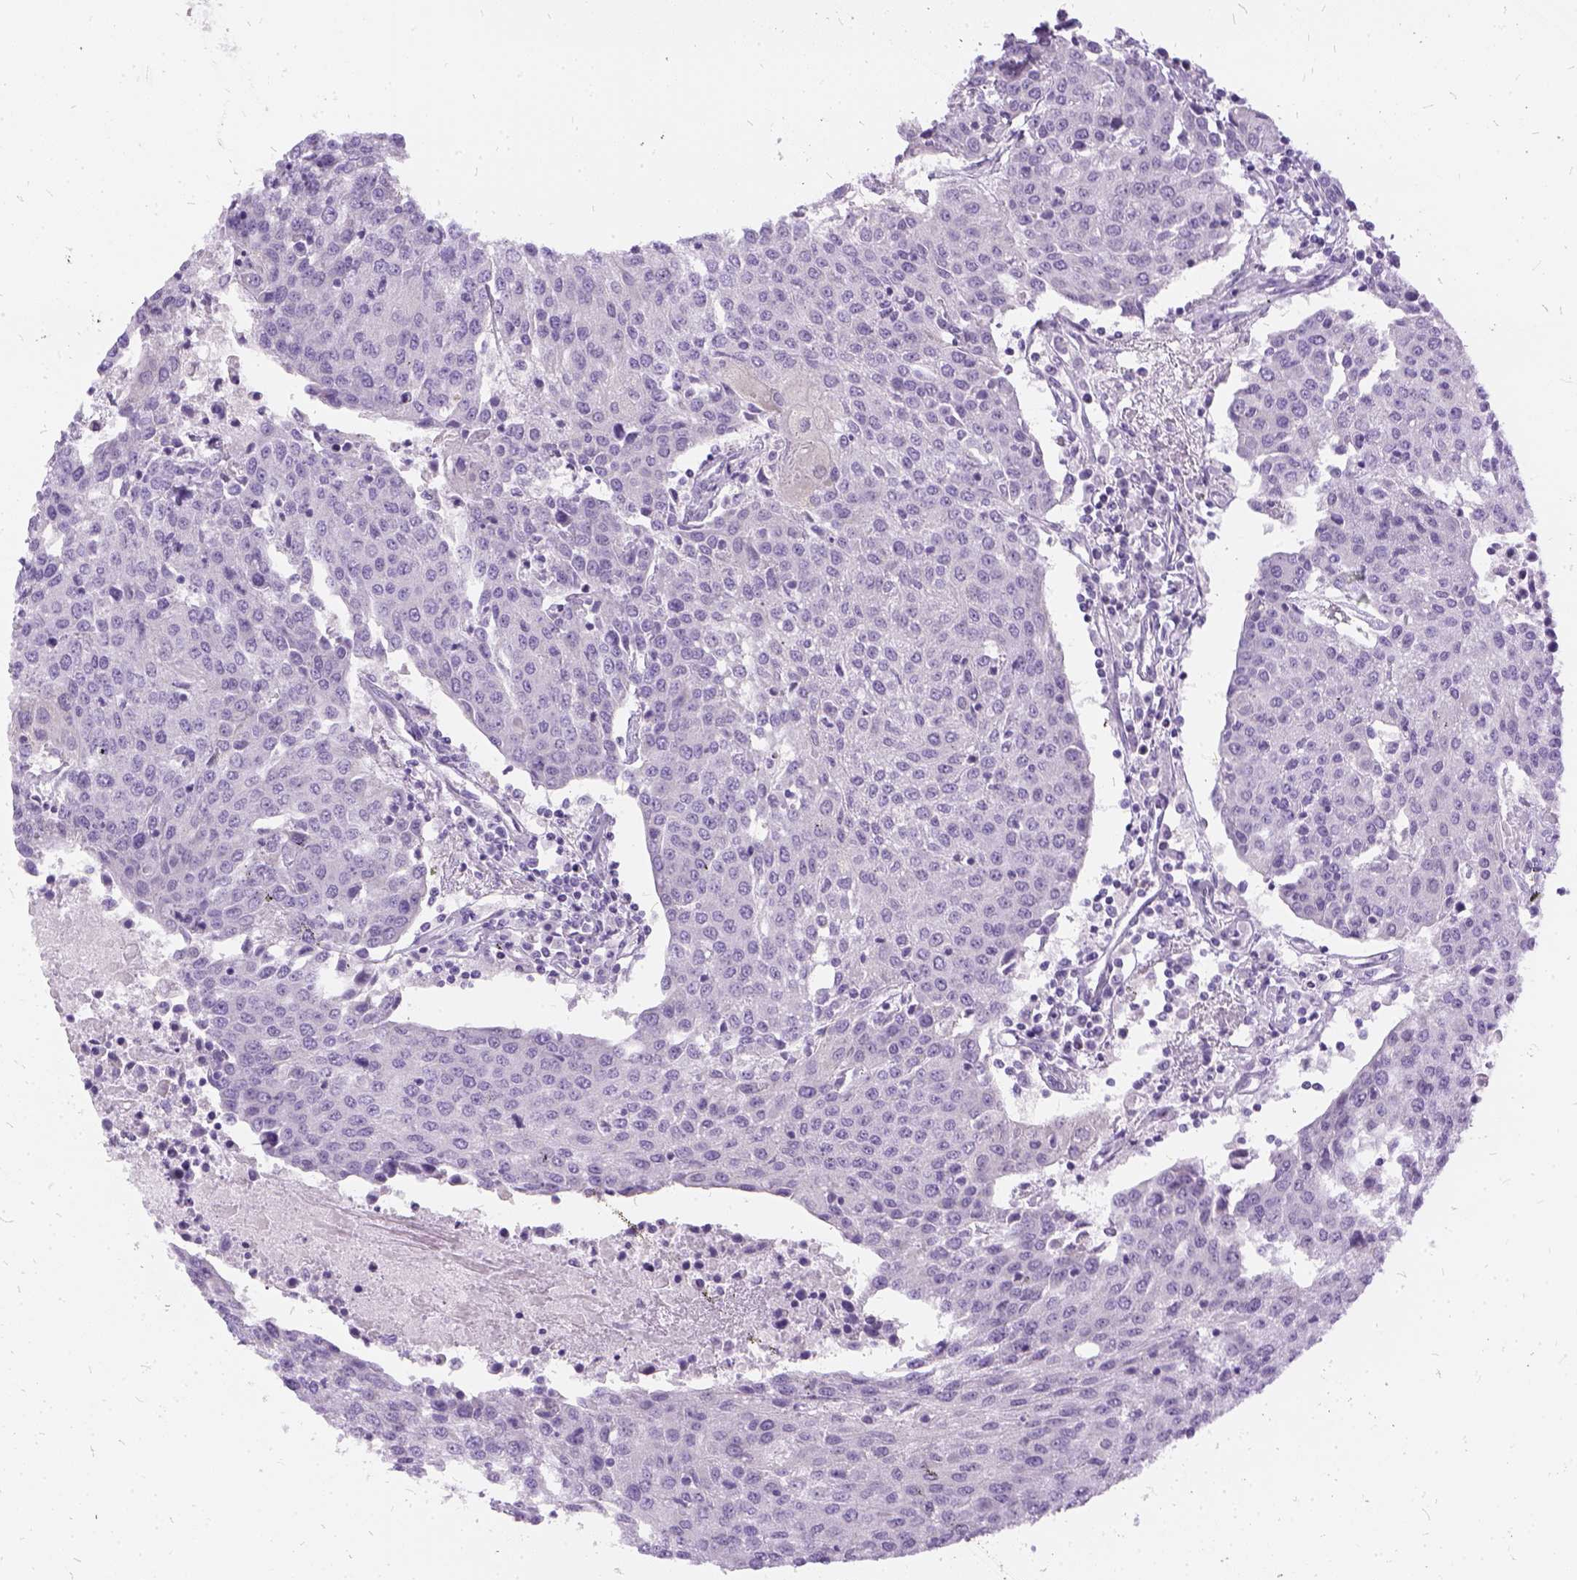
{"staining": {"intensity": "negative", "quantity": "none", "location": "none"}, "tissue": "urothelial cancer", "cell_type": "Tumor cells", "image_type": "cancer", "snomed": [{"axis": "morphology", "description": "Urothelial carcinoma, High grade"}, {"axis": "topography", "description": "Urinary bladder"}], "caption": "Immunohistochemistry micrograph of neoplastic tissue: urothelial cancer stained with DAB (3,3'-diaminobenzidine) exhibits no significant protein positivity in tumor cells.", "gene": "FDX1", "patient": {"sex": "female", "age": 85}}